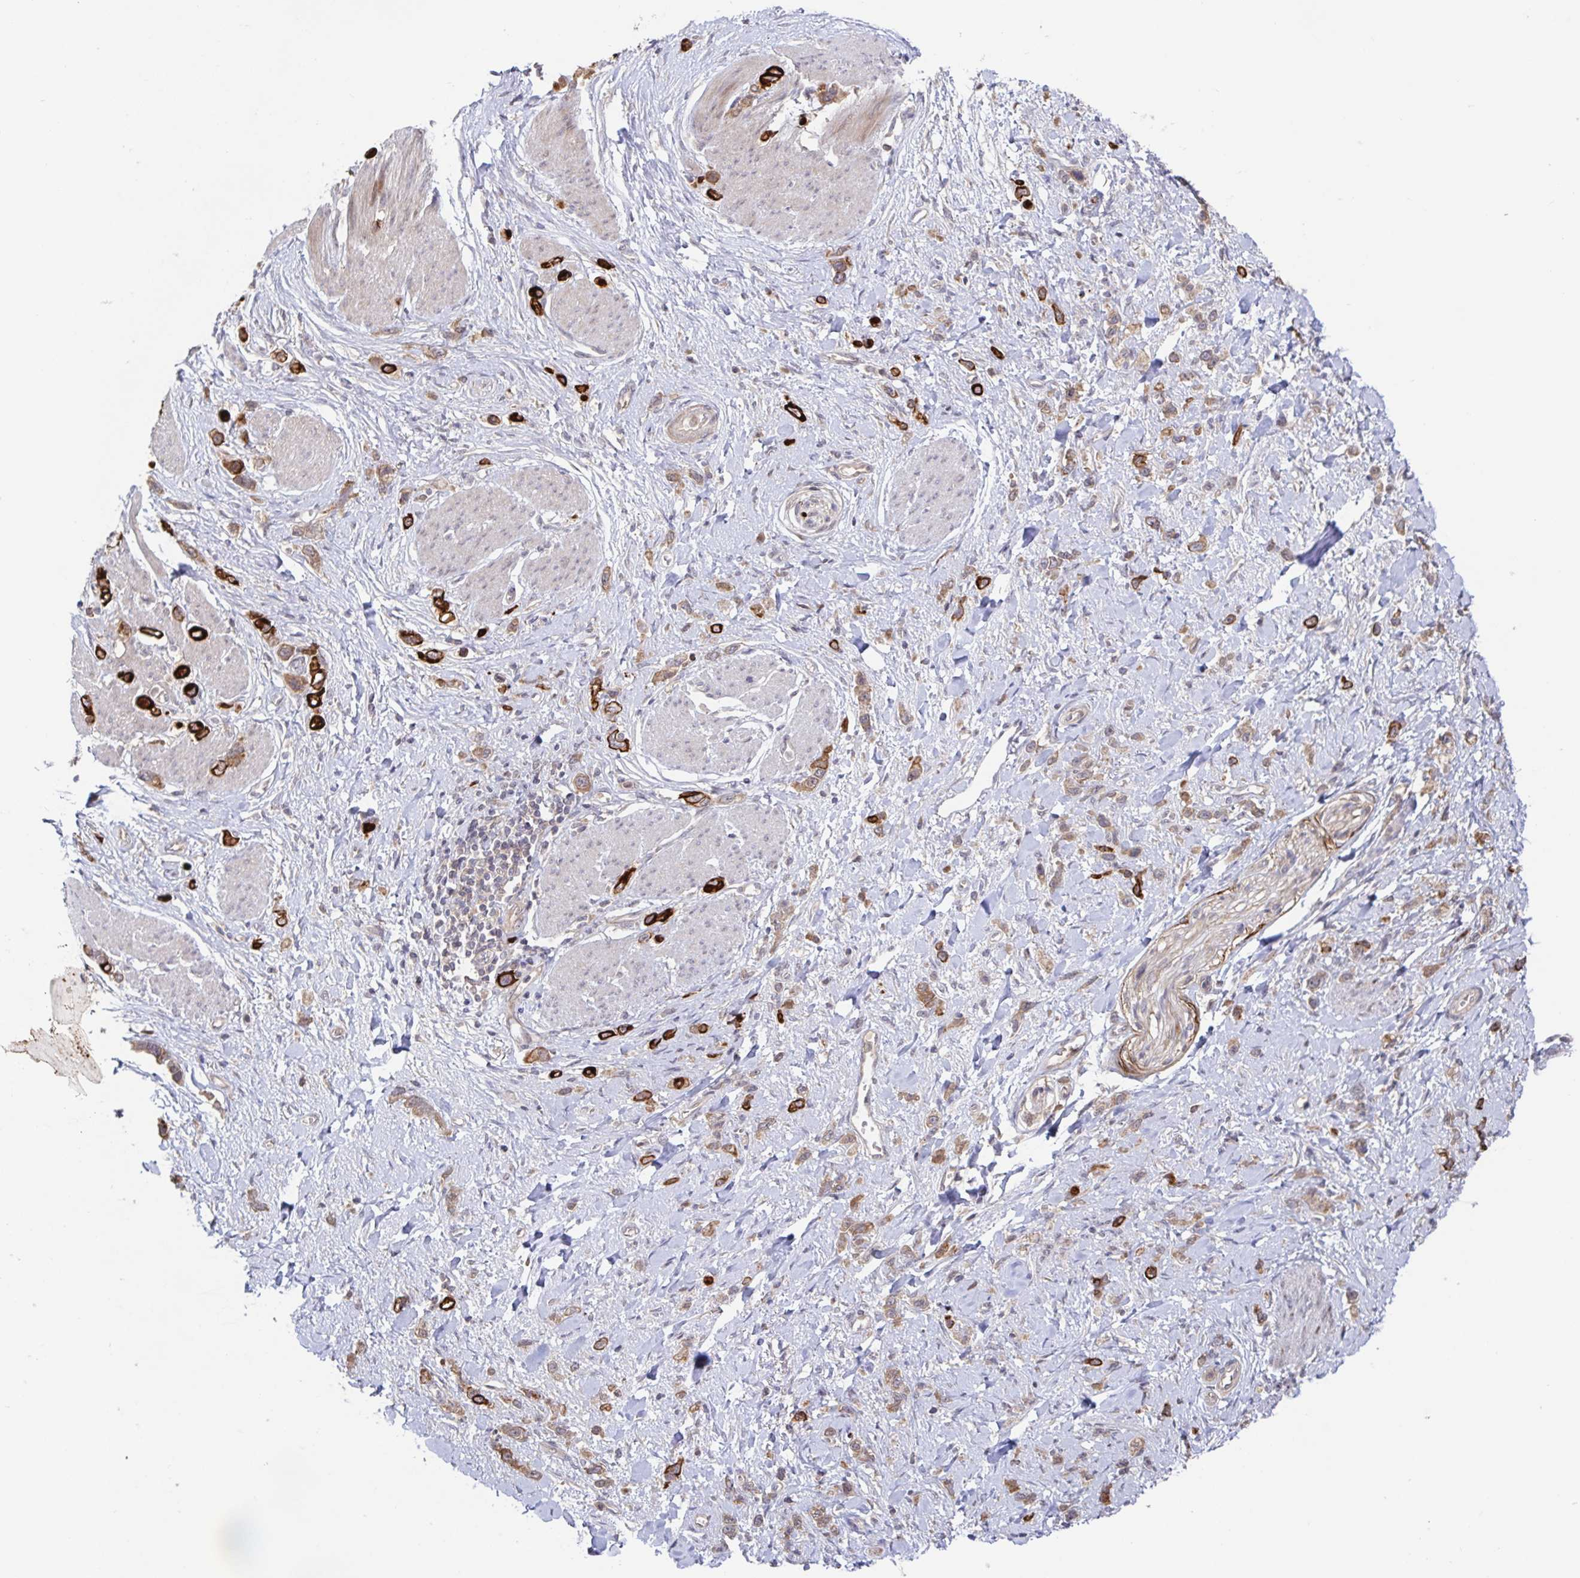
{"staining": {"intensity": "moderate", "quantity": ">75%", "location": "cytoplasmic/membranous"}, "tissue": "stomach cancer", "cell_type": "Tumor cells", "image_type": "cancer", "snomed": [{"axis": "morphology", "description": "Adenocarcinoma, NOS"}, {"axis": "topography", "description": "Stomach"}], "caption": "Stomach cancer stained with DAB (3,3'-diaminobenzidine) IHC reveals medium levels of moderate cytoplasmic/membranous expression in about >75% of tumor cells. (DAB = brown stain, brightfield microscopy at high magnification).", "gene": "AACS", "patient": {"sex": "female", "age": 65}}